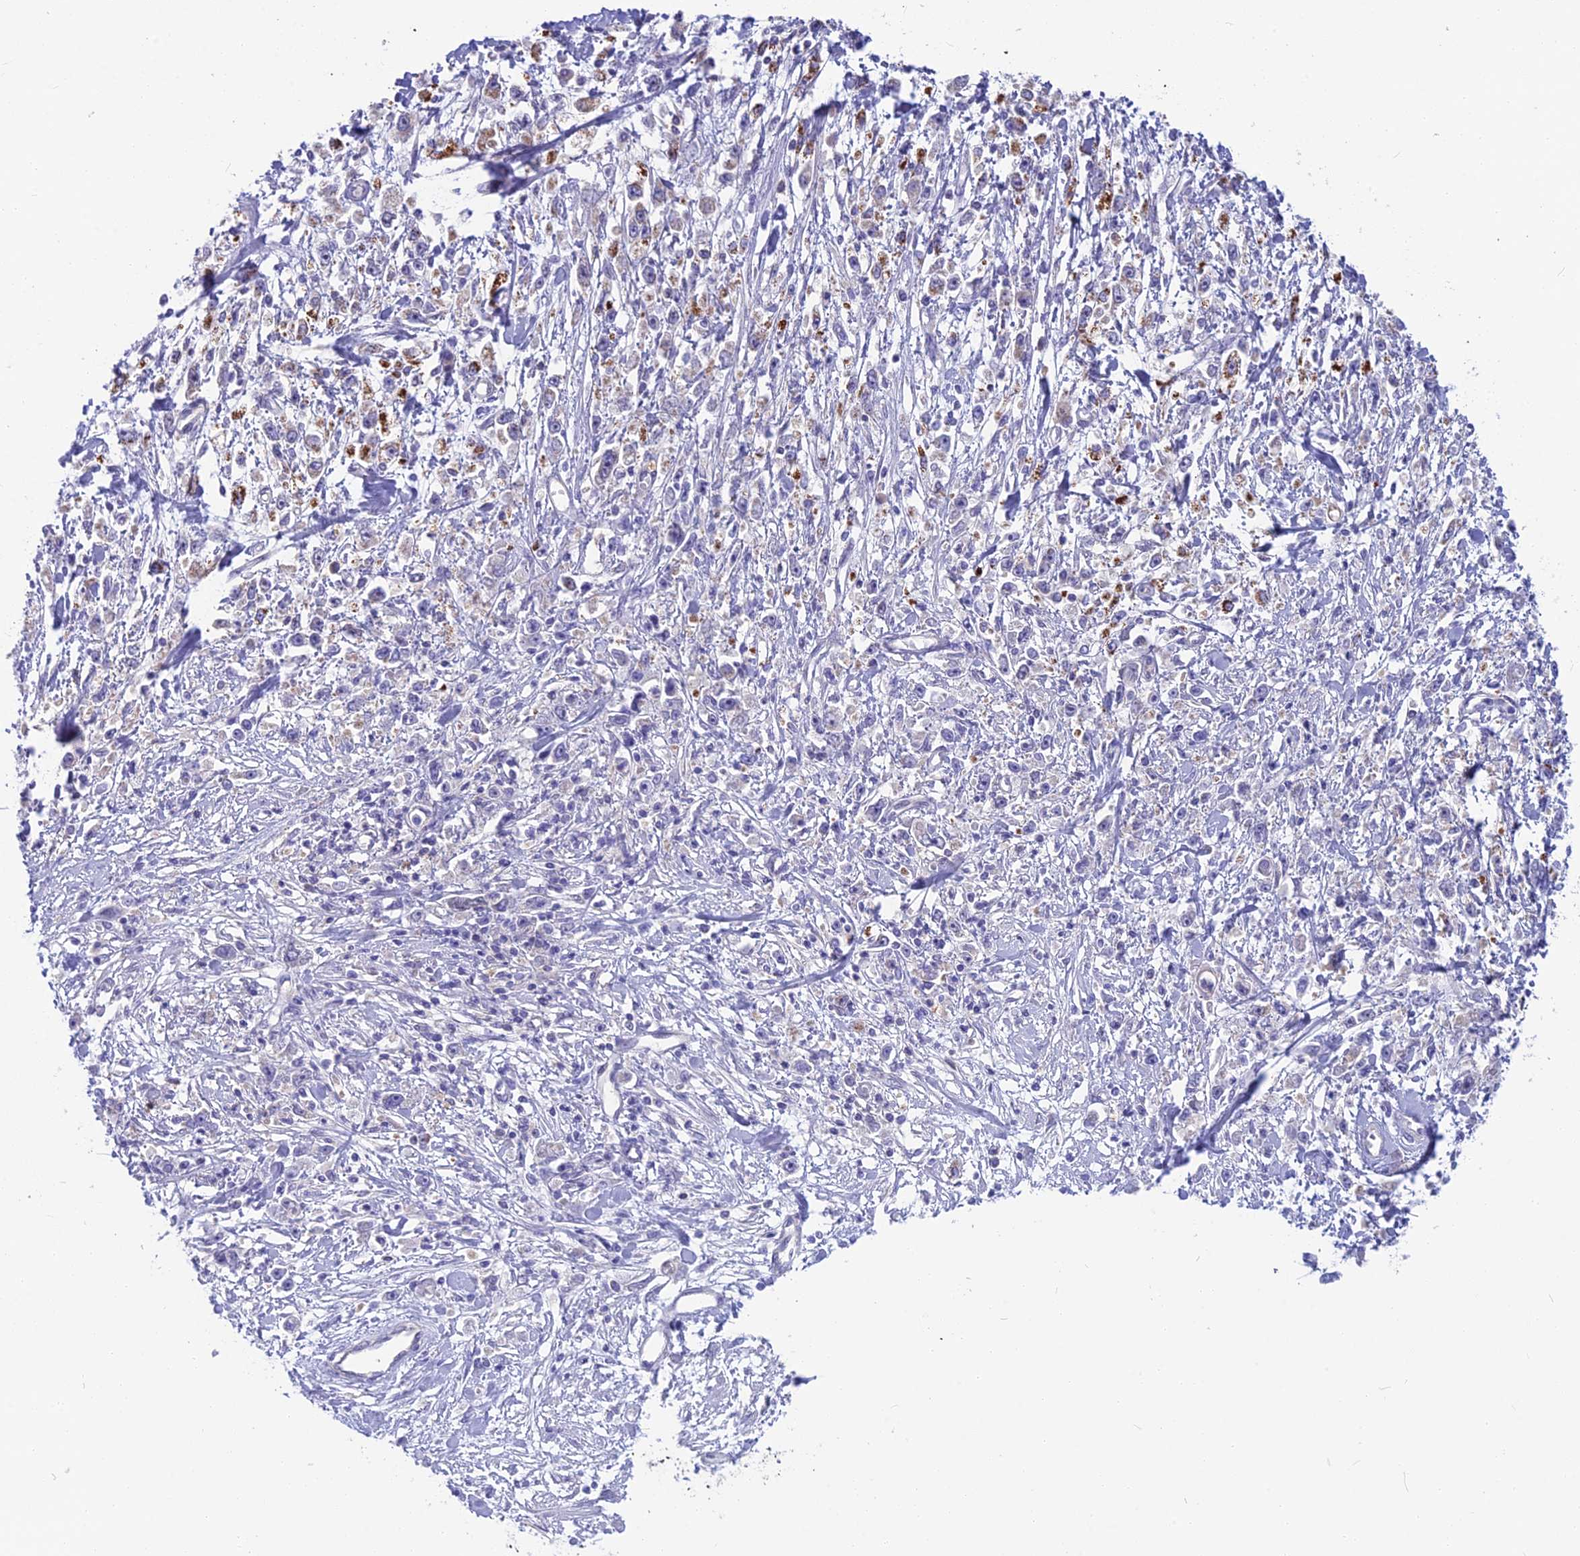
{"staining": {"intensity": "negative", "quantity": "none", "location": "none"}, "tissue": "stomach cancer", "cell_type": "Tumor cells", "image_type": "cancer", "snomed": [{"axis": "morphology", "description": "Adenocarcinoma, NOS"}, {"axis": "topography", "description": "Stomach"}], "caption": "Immunohistochemistry of human stomach adenocarcinoma reveals no expression in tumor cells.", "gene": "SNAP91", "patient": {"sex": "female", "age": 59}}